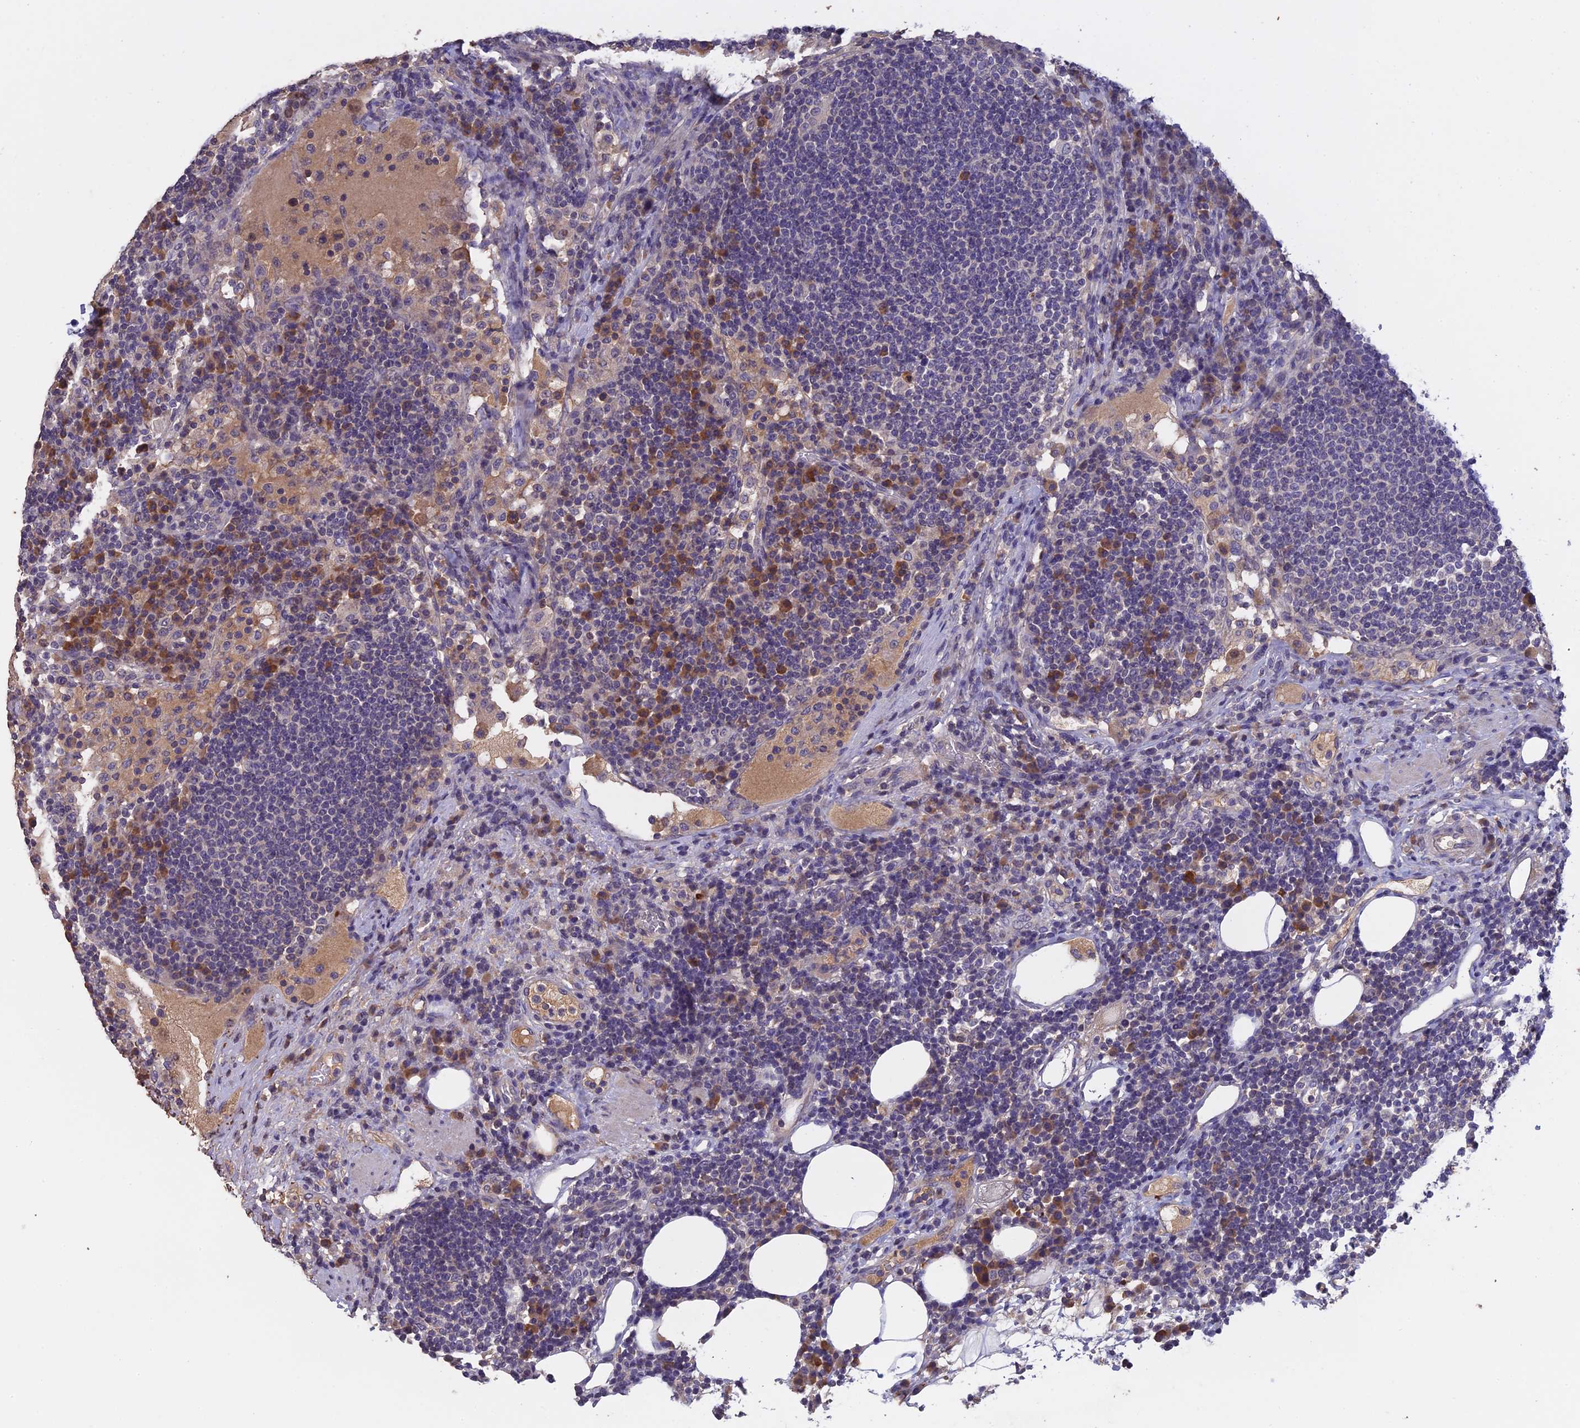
{"staining": {"intensity": "moderate", "quantity": "<25%", "location": "cytoplasmic/membranous"}, "tissue": "lymph node", "cell_type": "Non-germinal center cells", "image_type": "normal", "snomed": [{"axis": "morphology", "description": "Normal tissue, NOS"}, {"axis": "topography", "description": "Lymph node"}], "caption": "Non-germinal center cells reveal moderate cytoplasmic/membranous expression in about <25% of cells in unremarkable lymph node.", "gene": "SLC39A13", "patient": {"sex": "female", "age": 53}}